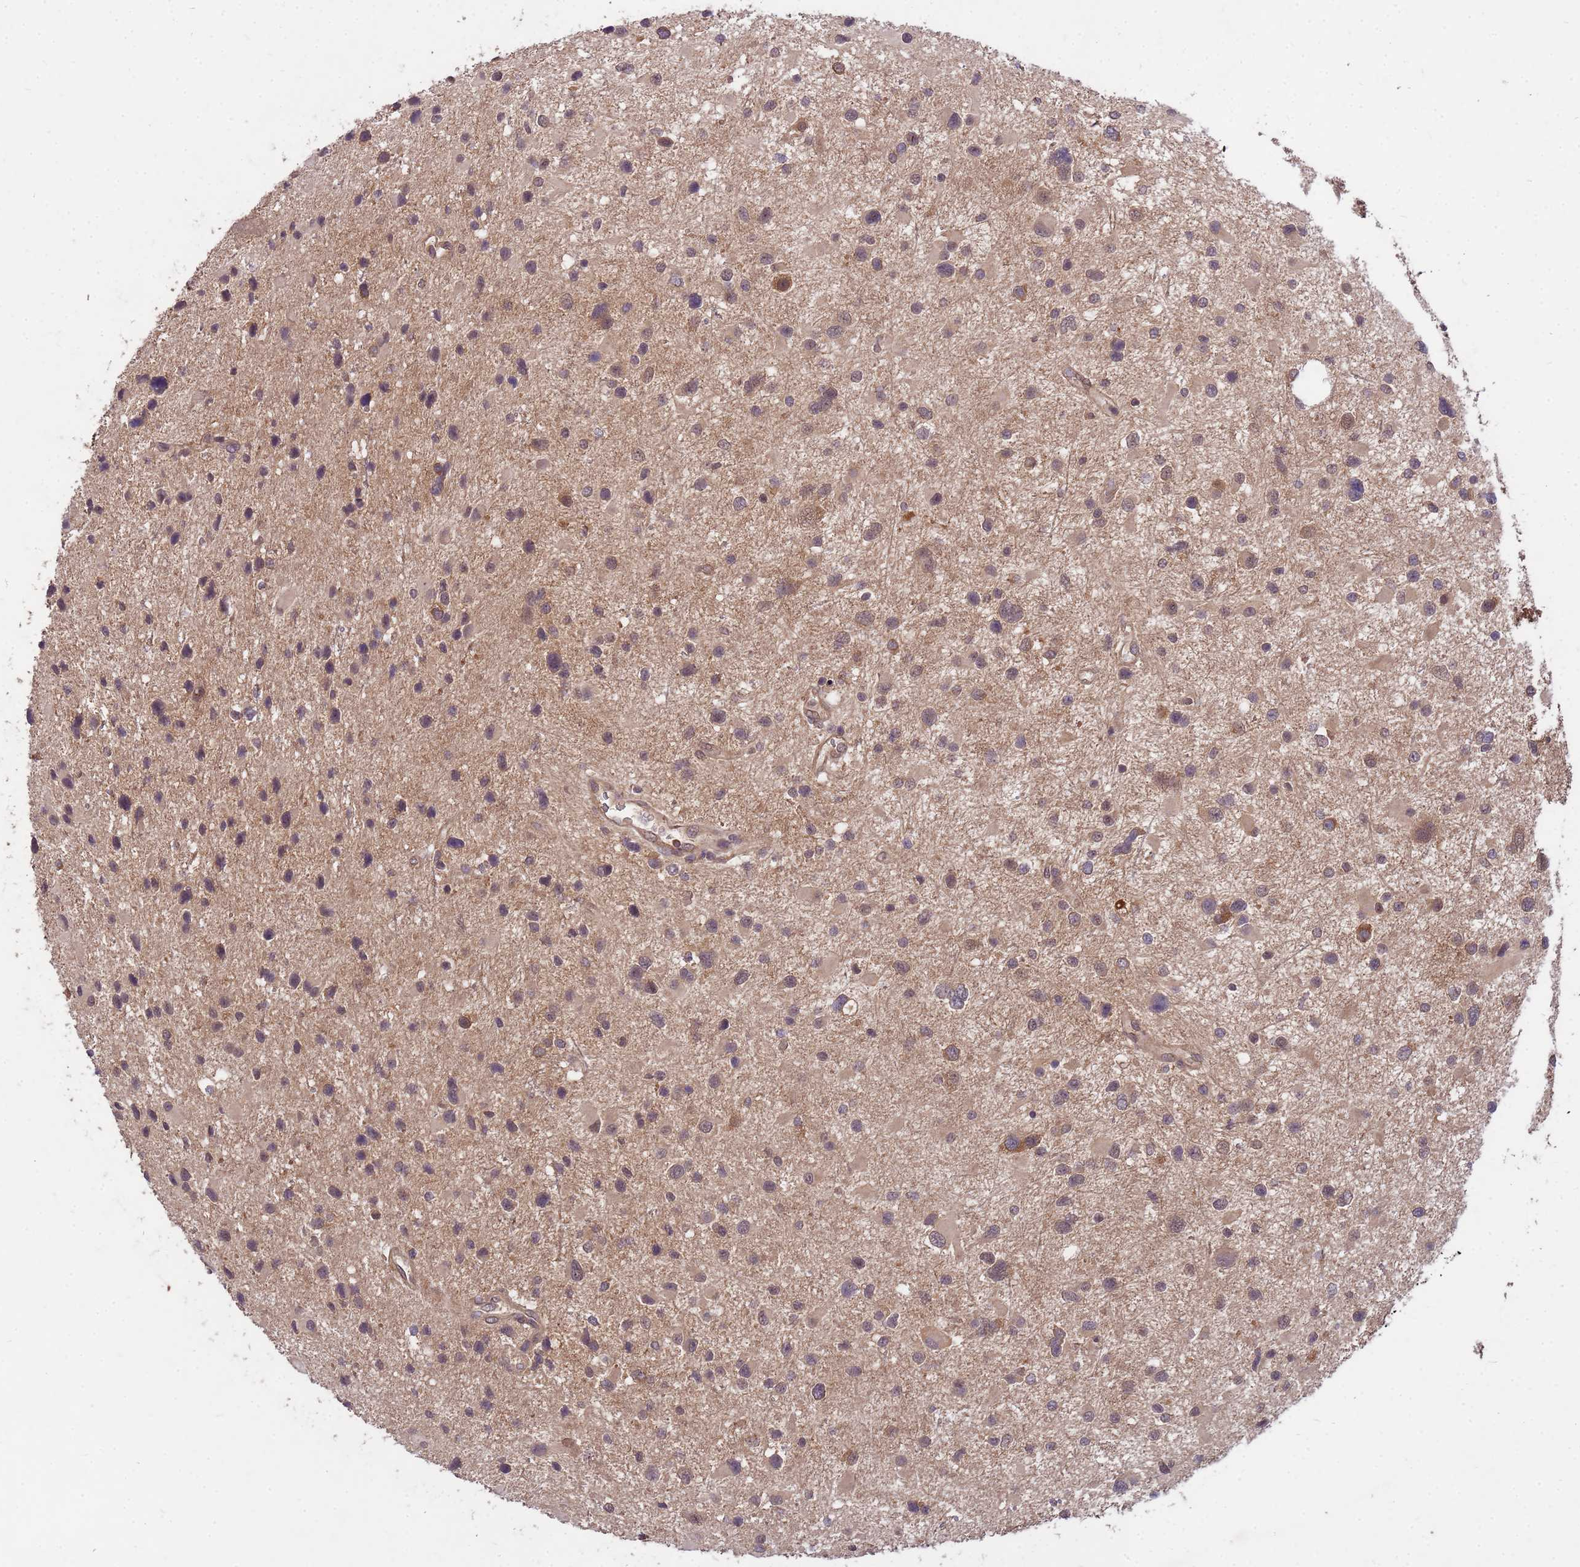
{"staining": {"intensity": "moderate", "quantity": "25%-75%", "location": "cytoplasmic/membranous"}, "tissue": "glioma", "cell_type": "Tumor cells", "image_type": "cancer", "snomed": [{"axis": "morphology", "description": "Glioma, malignant, Low grade"}, {"axis": "topography", "description": "Brain"}], "caption": "Low-grade glioma (malignant) stained with DAB (3,3'-diaminobenzidine) immunohistochemistry (IHC) exhibits medium levels of moderate cytoplasmic/membranous staining in about 25%-75% of tumor cells.", "gene": "PPP2CB", "patient": {"sex": "female", "age": 32}}